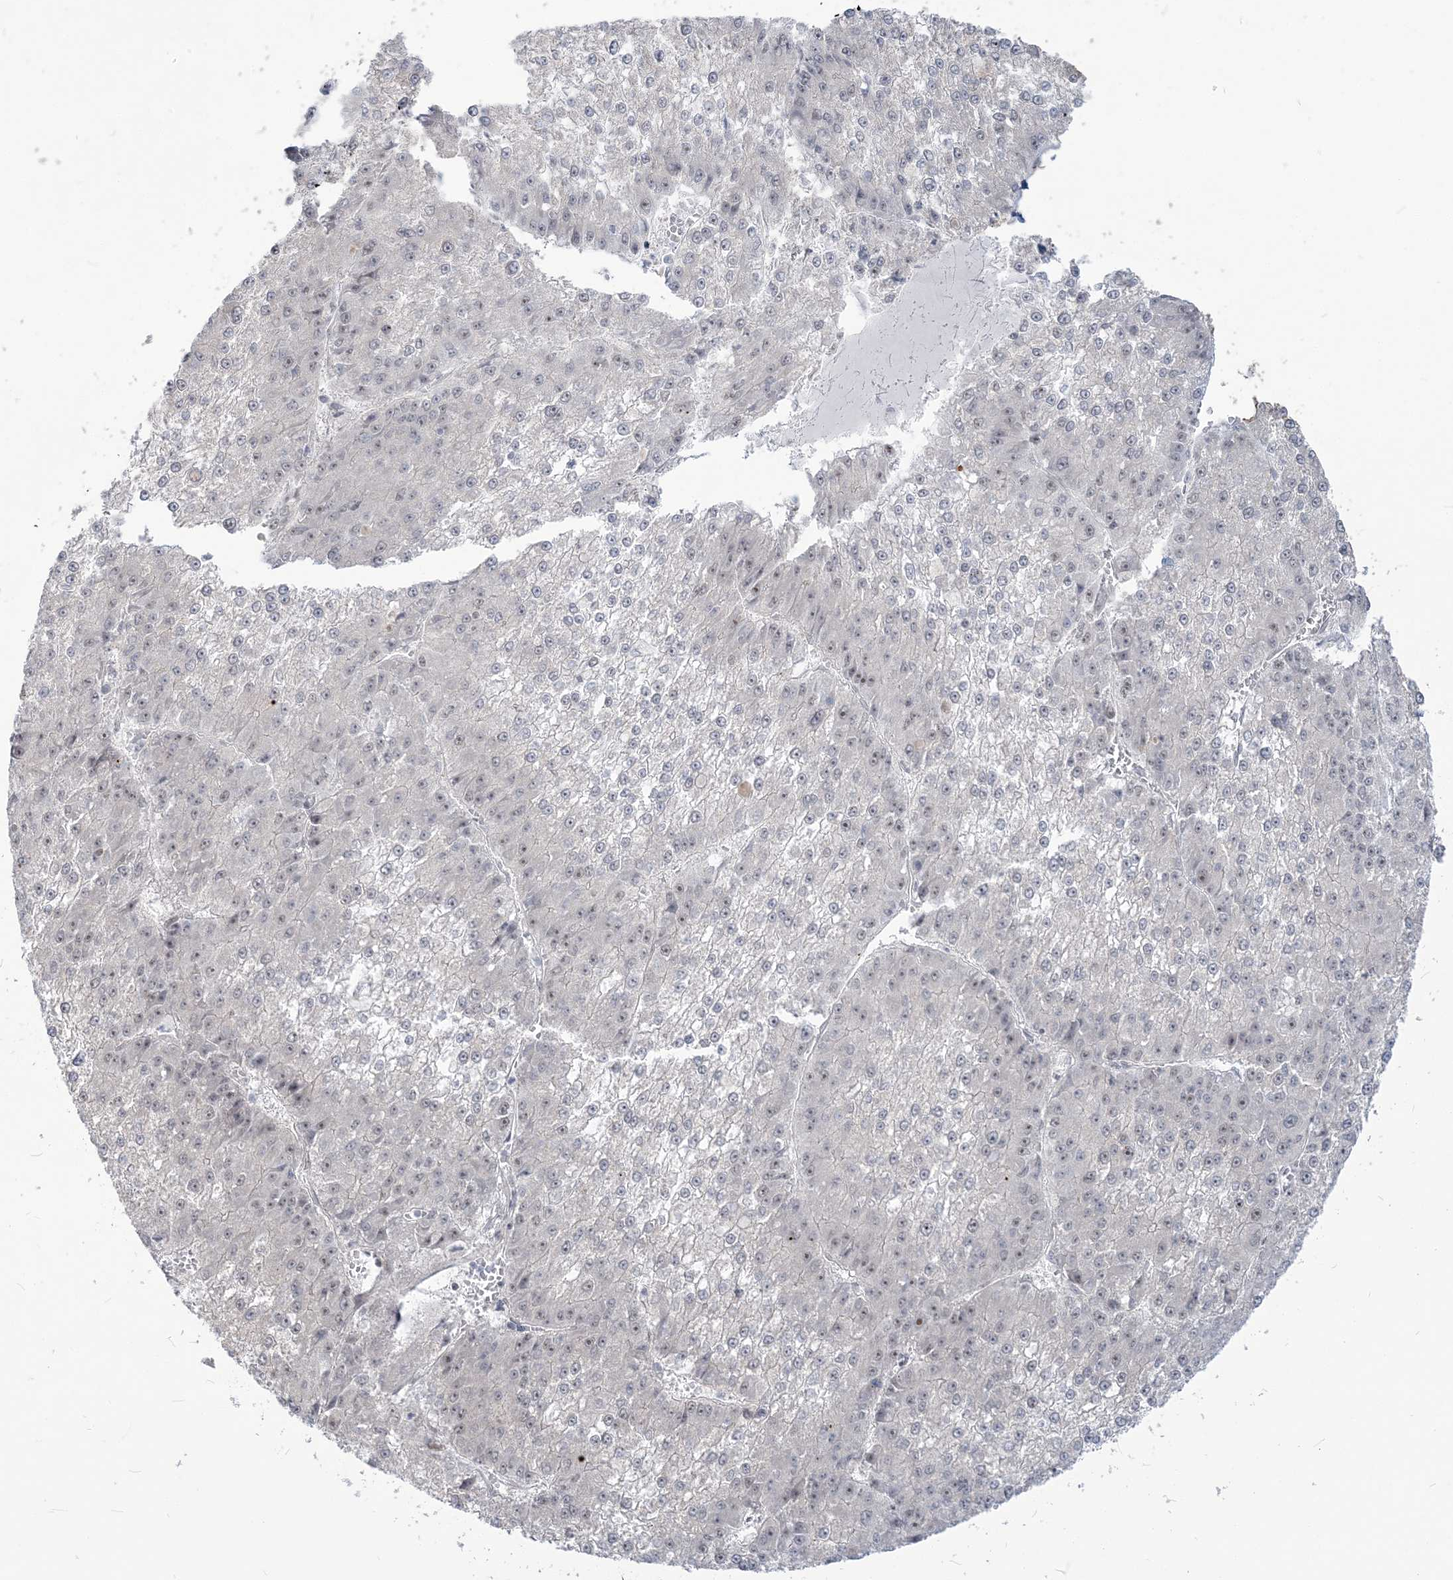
{"staining": {"intensity": "negative", "quantity": "none", "location": "none"}, "tissue": "liver cancer", "cell_type": "Tumor cells", "image_type": "cancer", "snomed": [{"axis": "morphology", "description": "Carcinoma, Hepatocellular, NOS"}, {"axis": "topography", "description": "Liver"}], "caption": "A high-resolution image shows immunohistochemistry staining of hepatocellular carcinoma (liver), which exhibits no significant staining in tumor cells.", "gene": "SDAD1", "patient": {"sex": "female", "age": 73}}